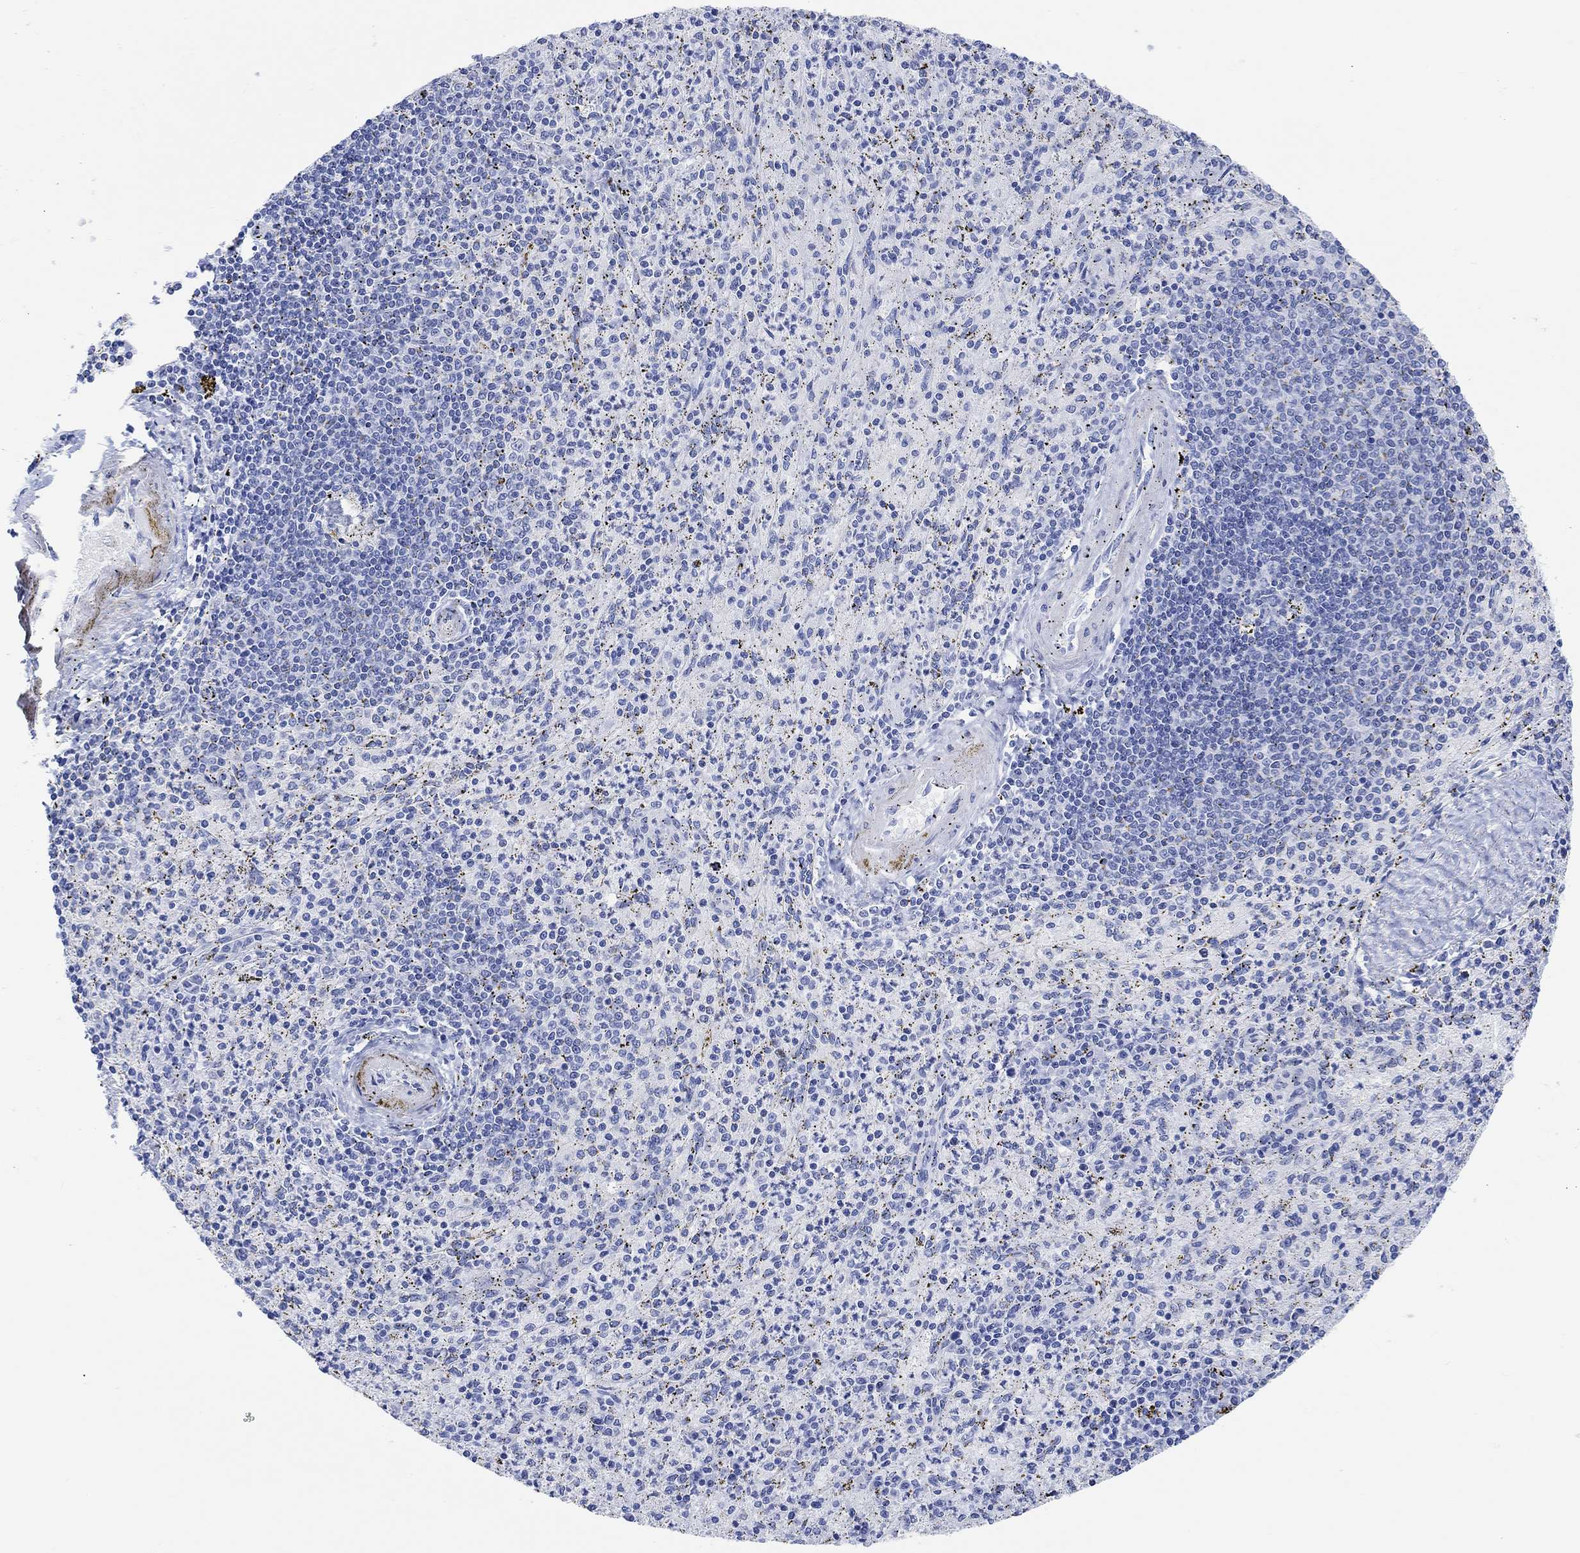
{"staining": {"intensity": "negative", "quantity": "none", "location": "none"}, "tissue": "spleen", "cell_type": "Cells in red pulp", "image_type": "normal", "snomed": [{"axis": "morphology", "description": "Normal tissue, NOS"}, {"axis": "topography", "description": "Spleen"}], "caption": "Spleen stained for a protein using immunohistochemistry (IHC) displays no positivity cells in red pulp.", "gene": "ANKRD33", "patient": {"sex": "male", "age": 60}}